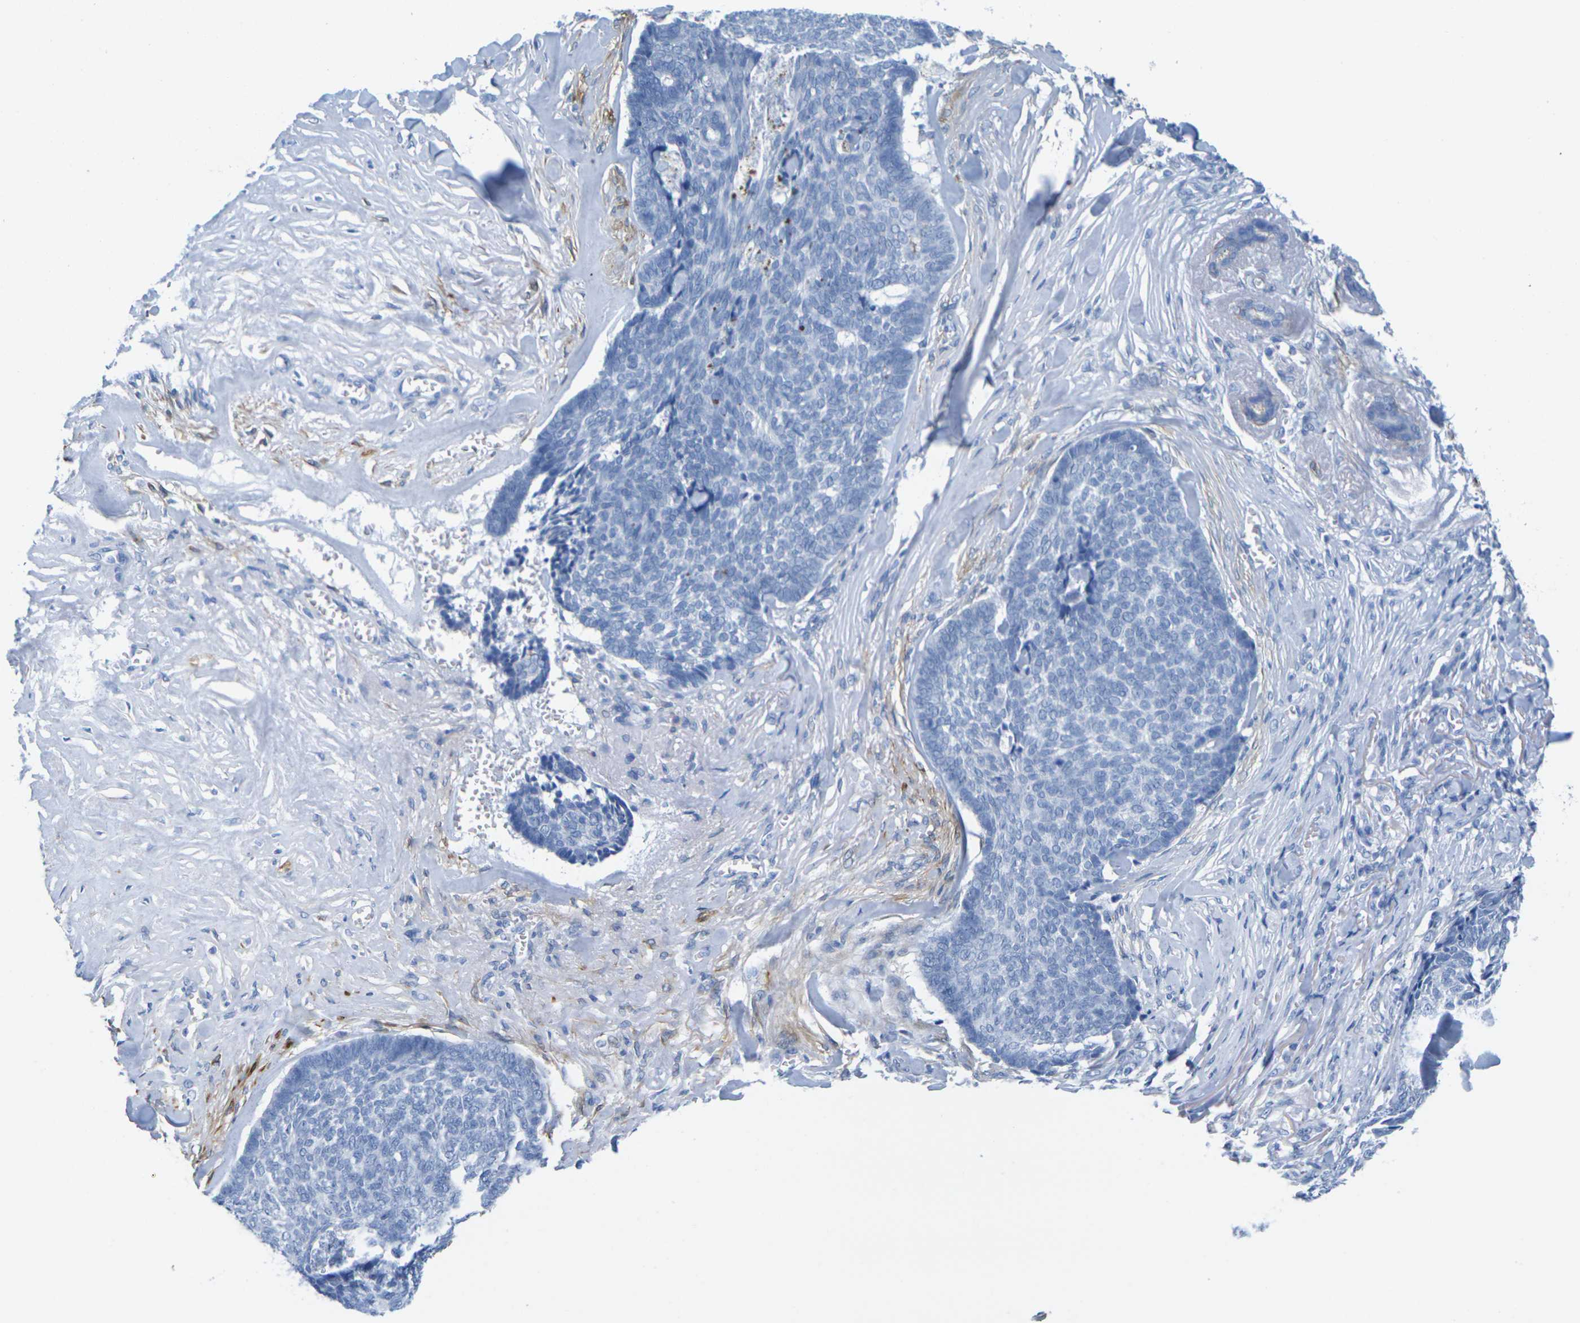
{"staining": {"intensity": "negative", "quantity": "none", "location": "none"}, "tissue": "skin cancer", "cell_type": "Tumor cells", "image_type": "cancer", "snomed": [{"axis": "morphology", "description": "Basal cell carcinoma"}, {"axis": "topography", "description": "Skin"}], "caption": "Immunohistochemical staining of skin basal cell carcinoma demonstrates no significant expression in tumor cells. (DAB (3,3'-diaminobenzidine) immunohistochemistry, high magnification).", "gene": "CNN1", "patient": {"sex": "male", "age": 84}}